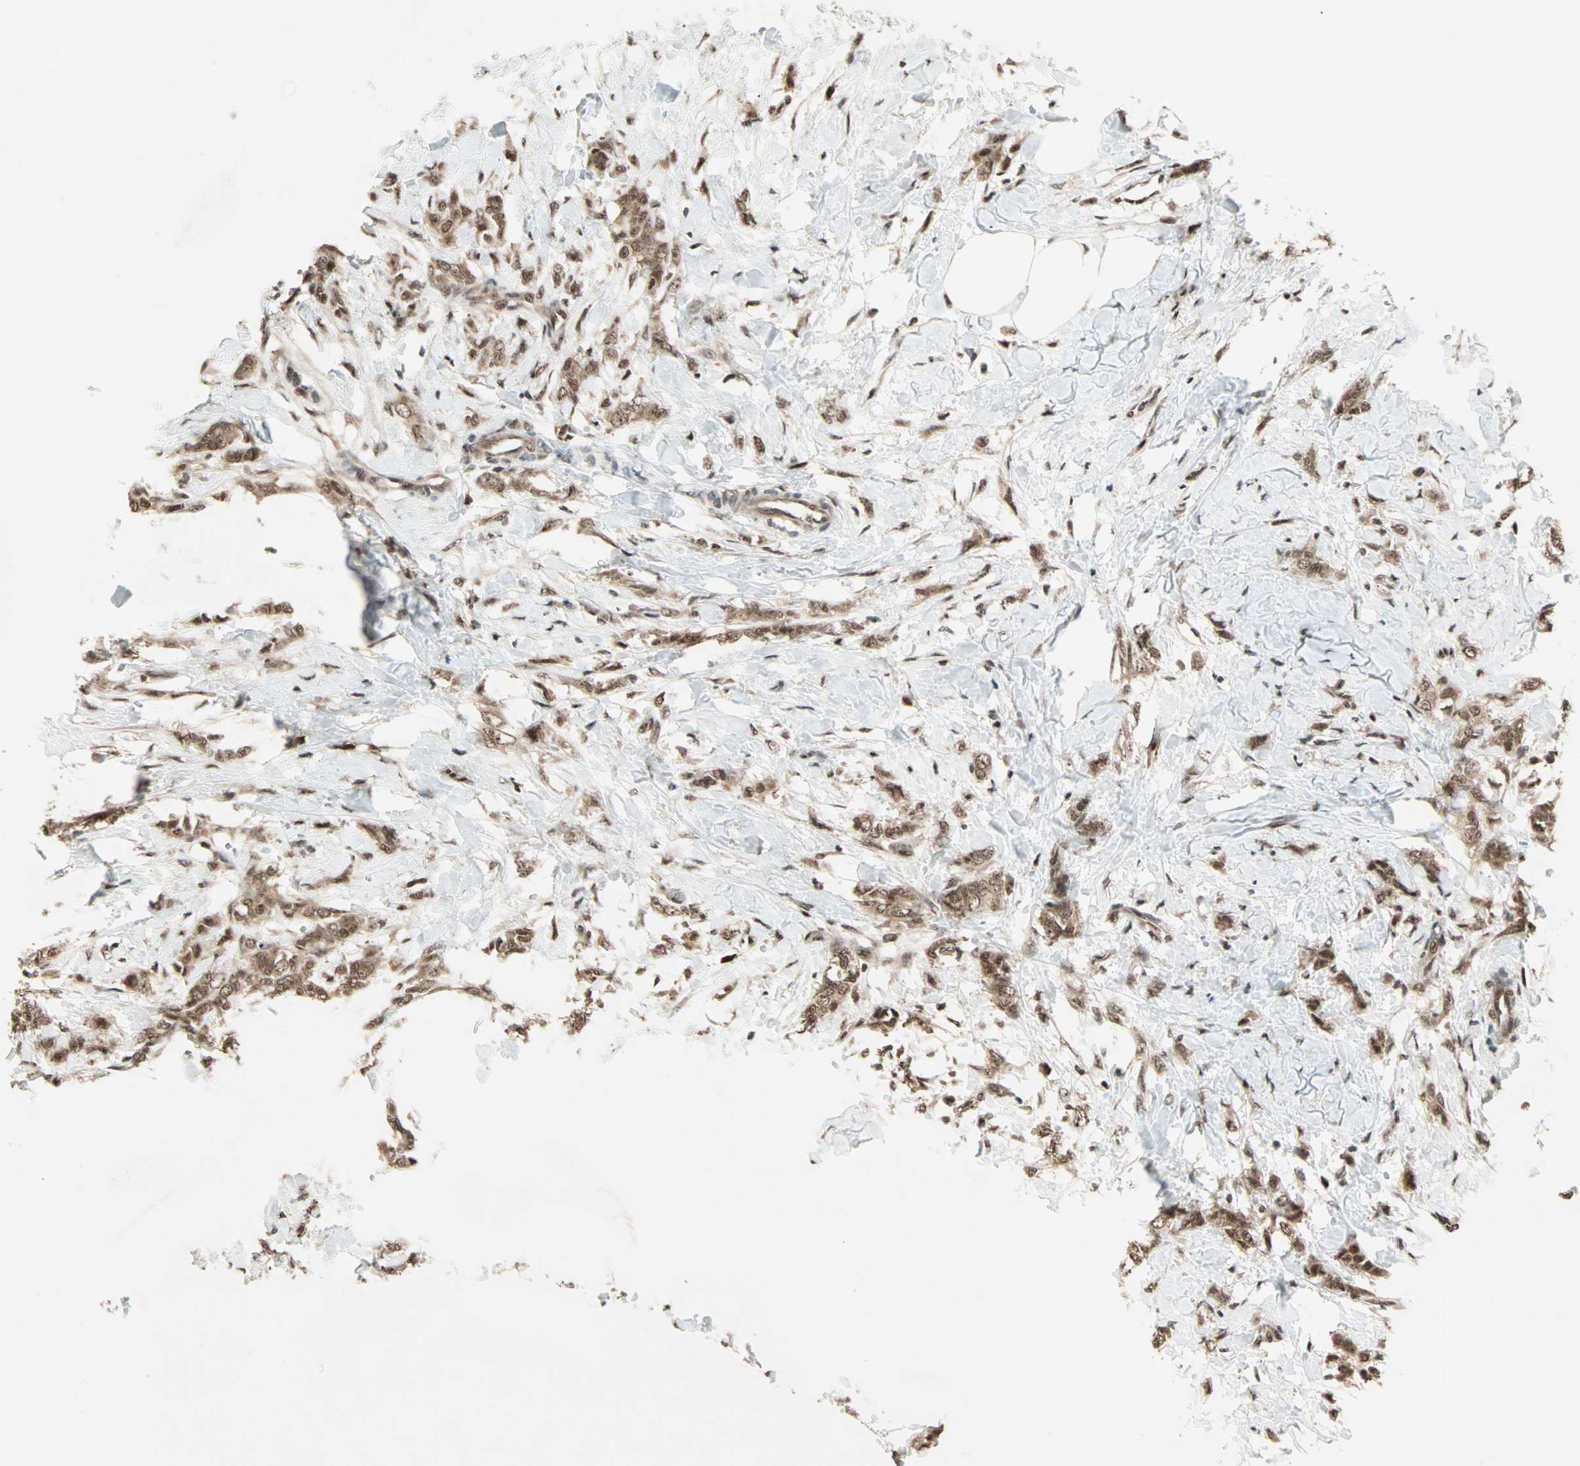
{"staining": {"intensity": "moderate", "quantity": ">75%", "location": "cytoplasmic/membranous,nuclear"}, "tissue": "breast cancer", "cell_type": "Tumor cells", "image_type": "cancer", "snomed": [{"axis": "morphology", "description": "Lobular carcinoma, in situ"}, {"axis": "morphology", "description": "Lobular carcinoma"}, {"axis": "topography", "description": "Breast"}], "caption": "IHC histopathology image of human breast lobular carcinoma stained for a protein (brown), which demonstrates medium levels of moderate cytoplasmic/membranous and nuclear expression in approximately >75% of tumor cells.", "gene": "ZNF44", "patient": {"sex": "female", "age": 41}}